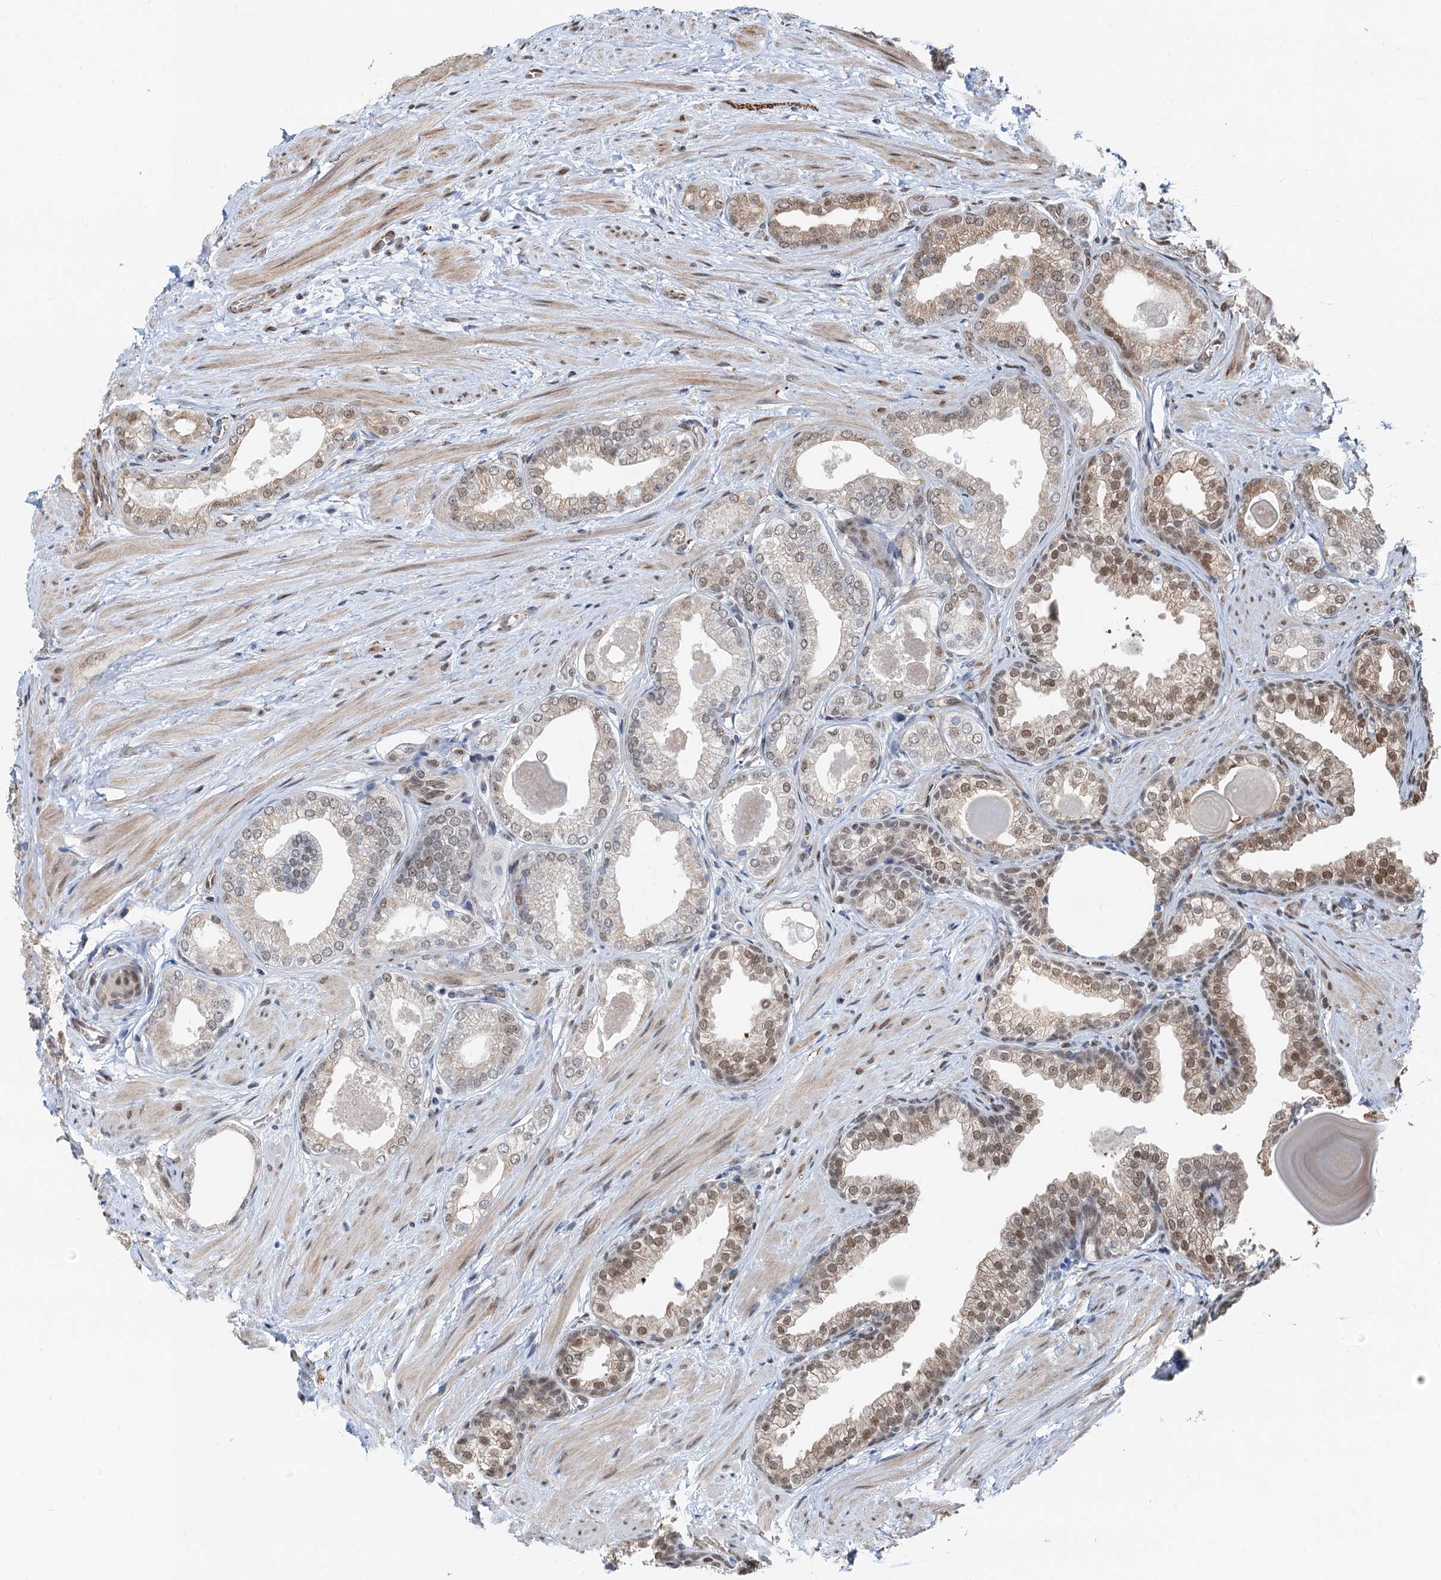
{"staining": {"intensity": "moderate", "quantity": "25%-75%", "location": "nuclear"}, "tissue": "prostate", "cell_type": "Glandular cells", "image_type": "normal", "snomed": [{"axis": "morphology", "description": "Normal tissue, NOS"}, {"axis": "topography", "description": "Prostate"}], "caption": "Immunohistochemistry (IHC) of unremarkable prostate reveals medium levels of moderate nuclear staining in approximately 25%-75% of glandular cells. The protein of interest is stained brown, and the nuclei are stained in blue (DAB (3,3'-diaminobenzidine) IHC with brightfield microscopy, high magnification).", "gene": "CFDP1", "patient": {"sex": "male", "age": 48}}